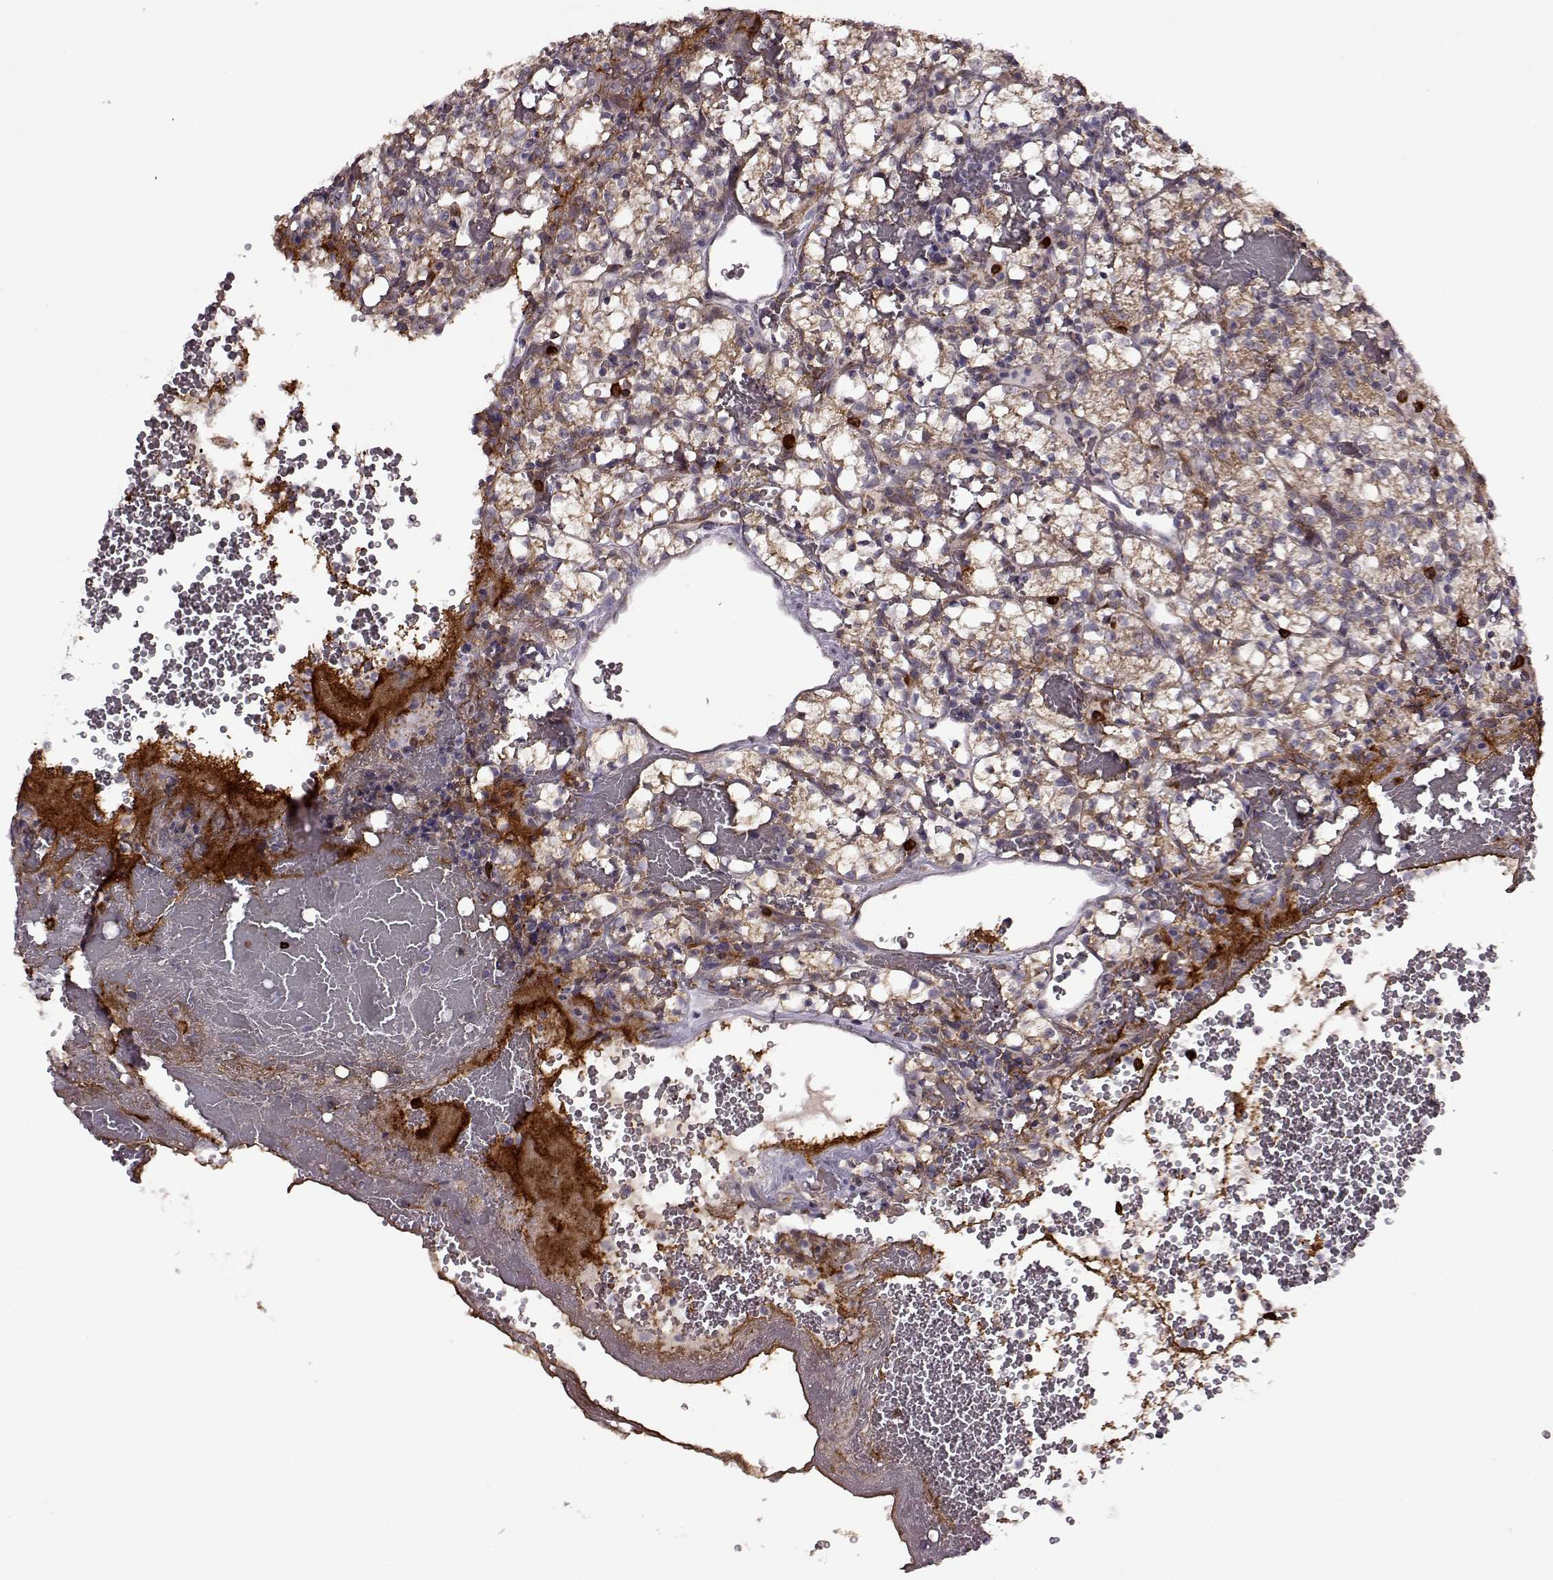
{"staining": {"intensity": "moderate", "quantity": ">75%", "location": "cytoplasmic/membranous"}, "tissue": "renal cancer", "cell_type": "Tumor cells", "image_type": "cancer", "snomed": [{"axis": "morphology", "description": "Adenocarcinoma, NOS"}, {"axis": "topography", "description": "Kidney"}], "caption": "Protein staining displays moderate cytoplasmic/membranous staining in about >75% of tumor cells in renal cancer.", "gene": "MTSS1", "patient": {"sex": "female", "age": 69}}